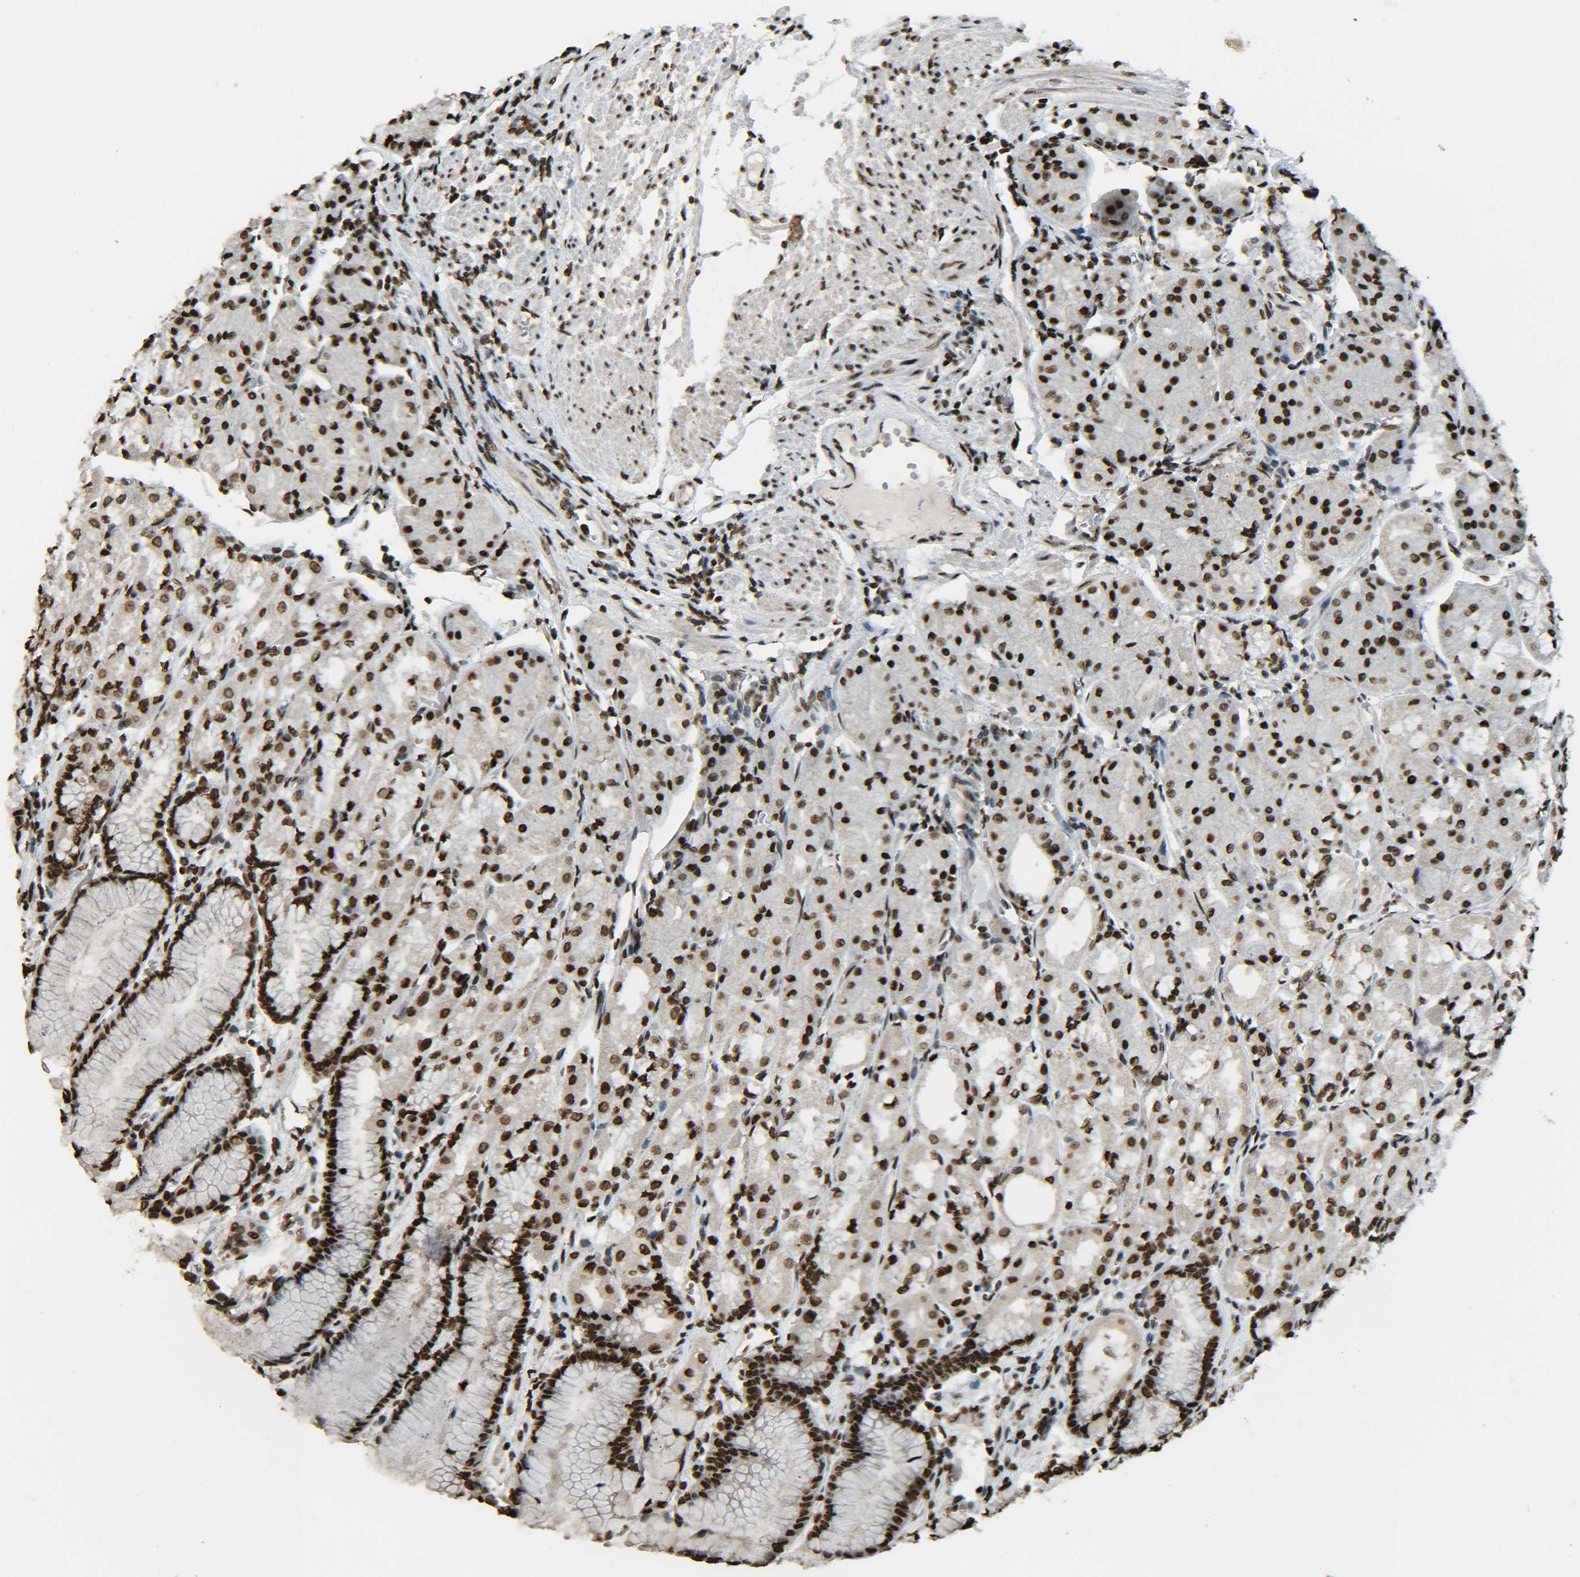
{"staining": {"intensity": "strong", "quantity": ">75%", "location": "nuclear"}, "tissue": "stomach", "cell_type": "Glandular cells", "image_type": "normal", "snomed": [{"axis": "morphology", "description": "Normal tissue, NOS"}, {"axis": "topography", "description": "Stomach, upper"}], "caption": "A brown stain shows strong nuclear staining of a protein in glandular cells of benign human stomach.", "gene": "H4C16", "patient": {"sex": "male", "age": 72}}